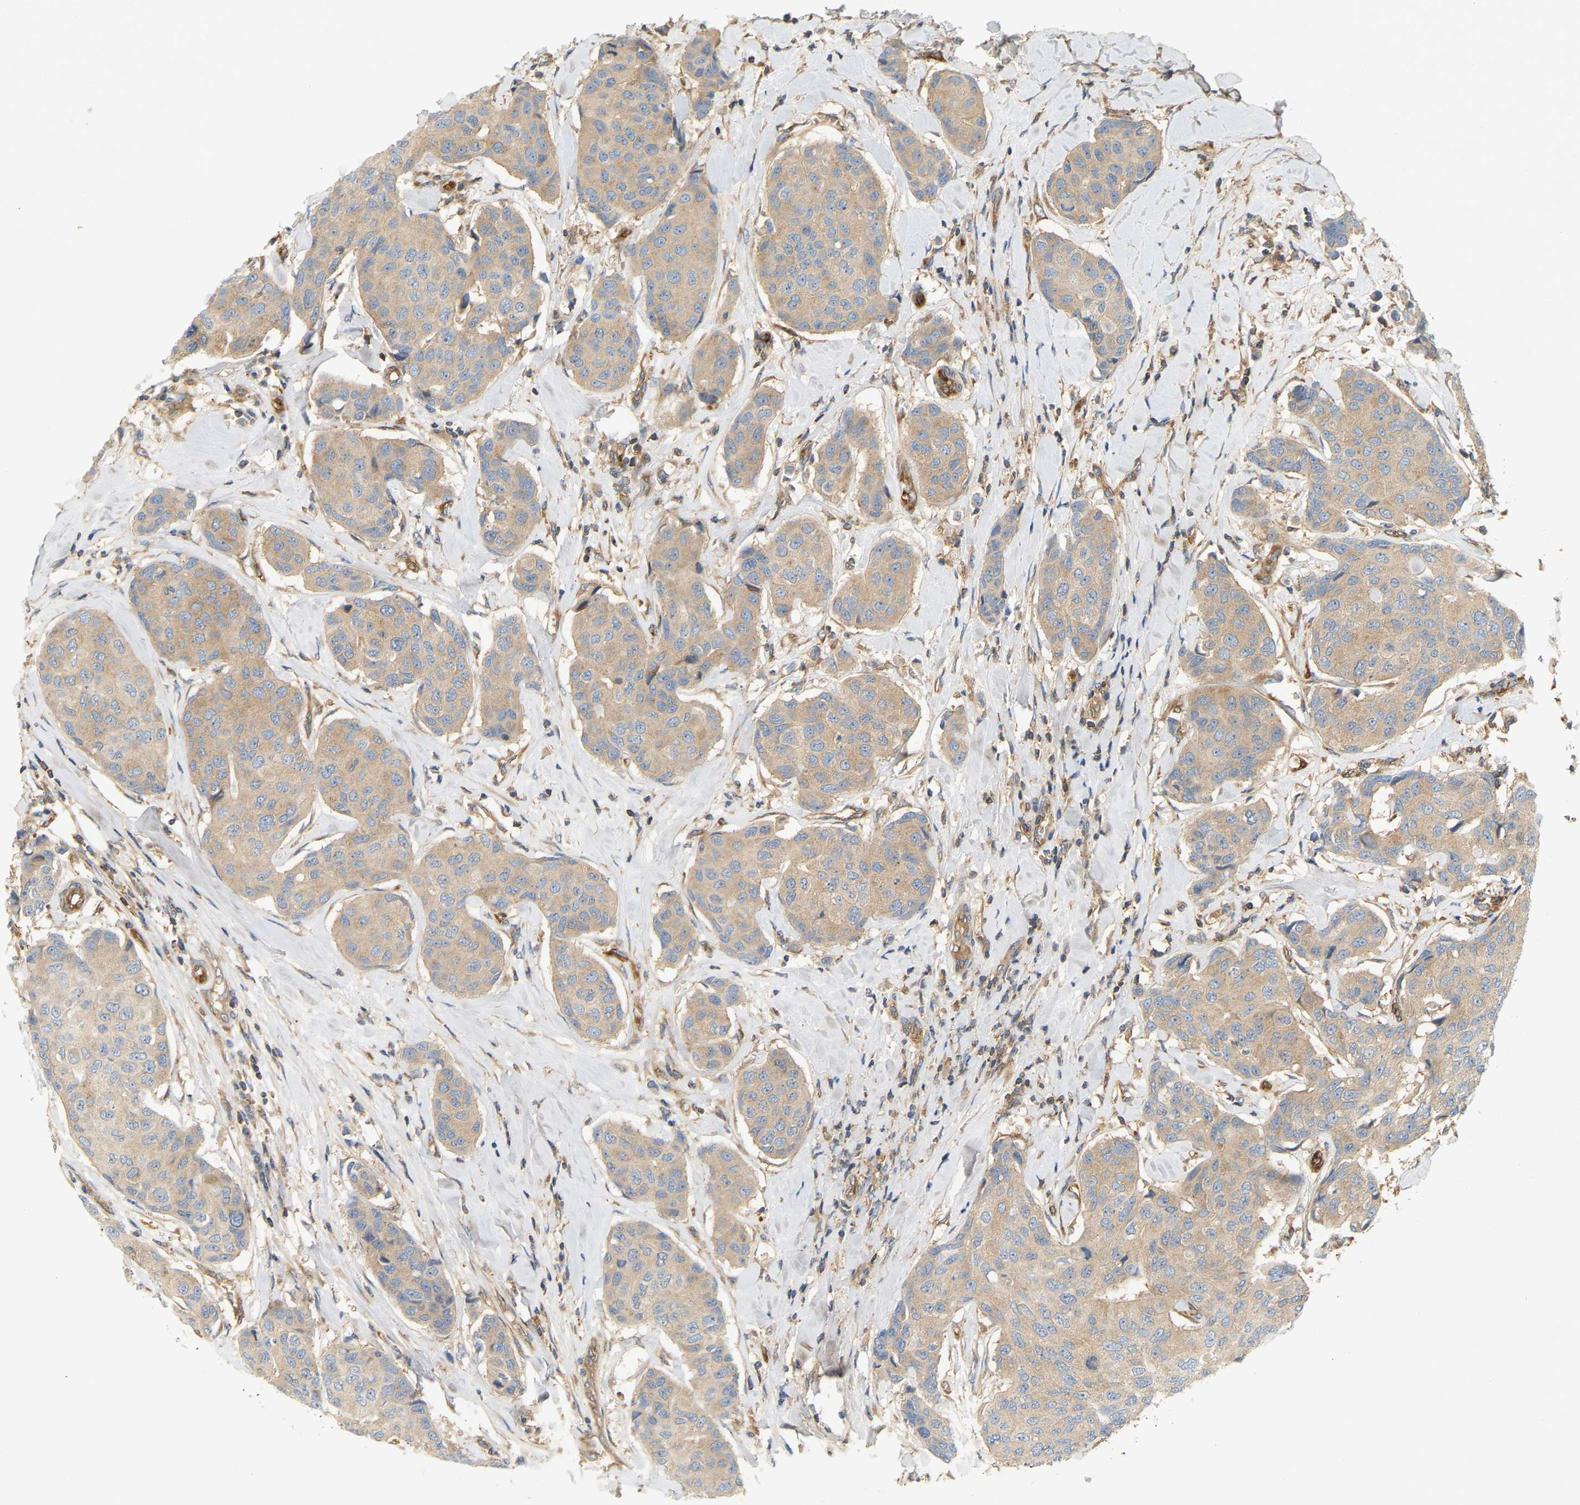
{"staining": {"intensity": "weak", "quantity": "<25%", "location": "cytoplasmic/membranous"}, "tissue": "breast cancer", "cell_type": "Tumor cells", "image_type": "cancer", "snomed": [{"axis": "morphology", "description": "Duct carcinoma"}, {"axis": "topography", "description": "Breast"}], "caption": "Immunohistochemistry (IHC) image of neoplastic tissue: breast cancer stained with DAB reveals no significant protein staining in tumor cells. (Brightfield microscopy of DAB IHC at high magnification).", "gene": "AKAP13", "patient": {"sex": "female", "age": 80}}